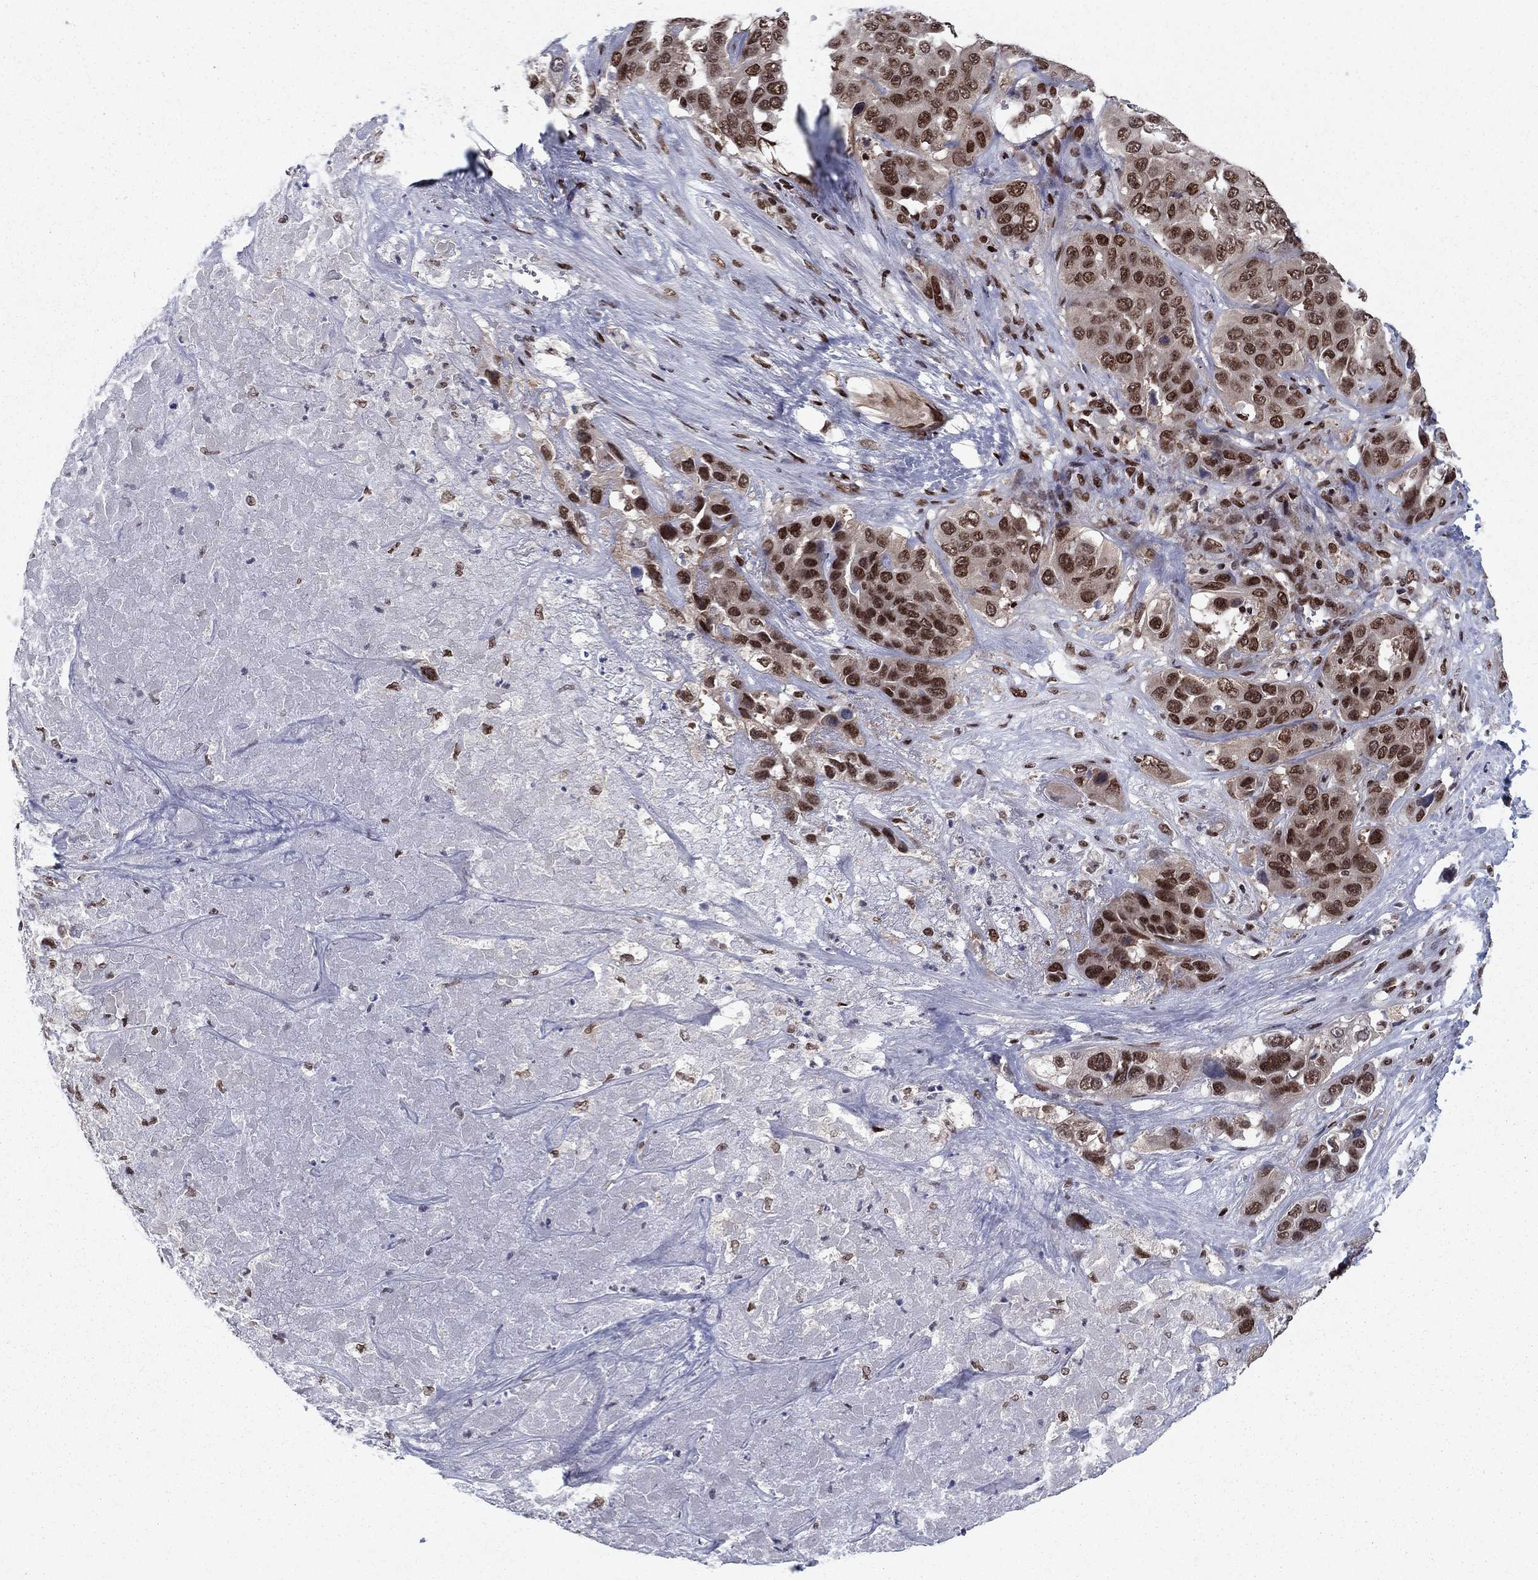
{"staining": {"intensity": "strong", "quantity": ">75%", "location": "nuclear"}, "tissue": "liver cancer", "cell_type": "Tumor cells", "image_type": "cancer", "snomed": [{"axis": "morphology", "description": "Cholangiocarcinoma"}, {"axis": "topography", "description": "Liver"}], "caption": "IHC (DAB) staining of human cholangiocarcinoma (liver) exhibits strong nuclear protein staining in approximately >75% of tumor cells.", "gene": "USP54", "patient": {"sex": "female", "age": 52}}